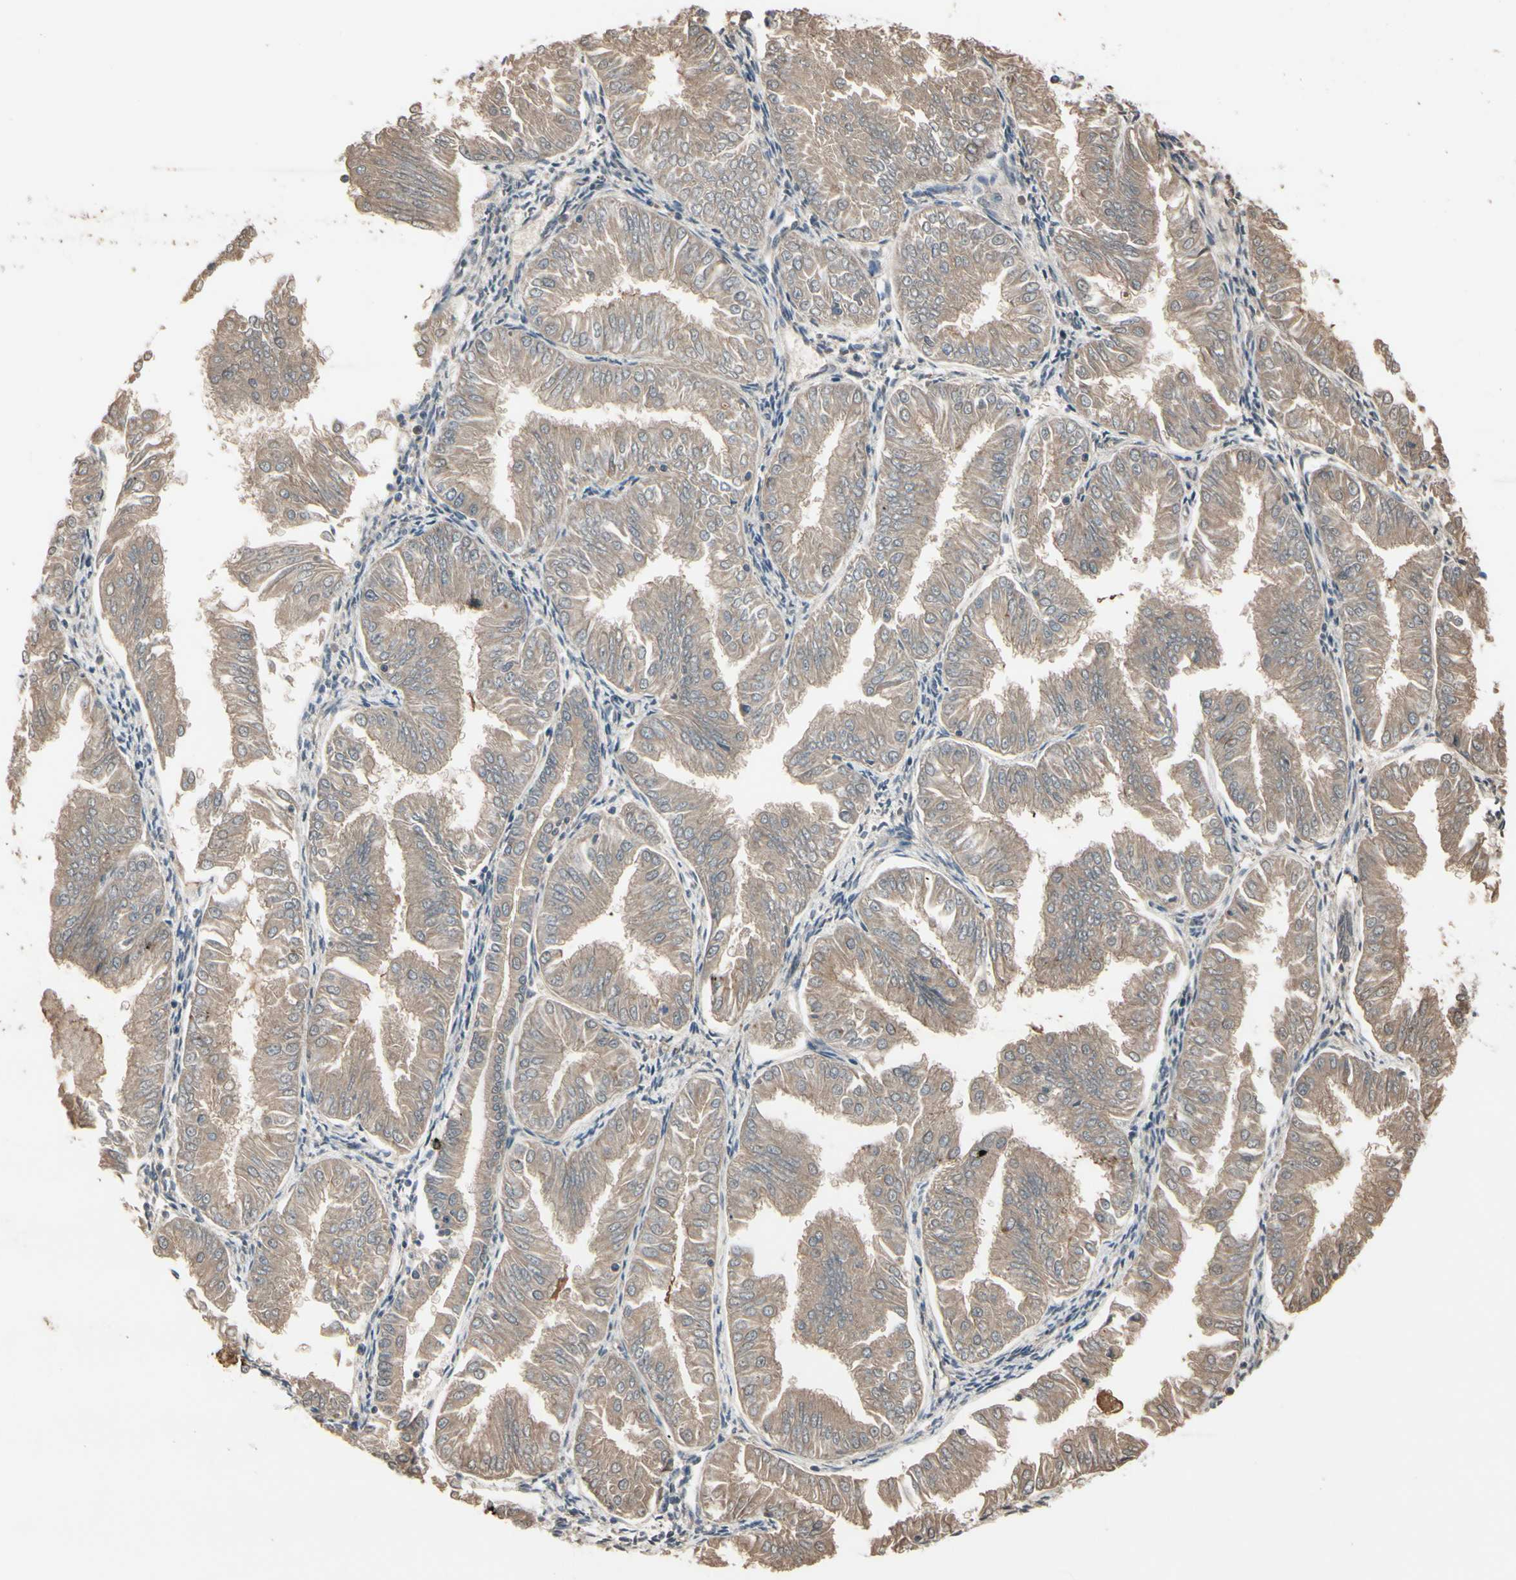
{"staining": {"intensity": "weak", "quantity": ">75%", "location": "cytoplasmic/membranous"}, "tissue": "endometrial cancer", "cell_type": "Tumor cells", "image_type": "cancer", "snomed": [{"axis": "morphology", "description": "Adenocarcinoma, NOS"}, {"axis": "topography", "description": "Endometrium"}], "caption": "Human endometrial cancer stained with a brown dye displays weak cytoplasmic/membranous positive expression in about >75% of tumor cells.", "gene": "NSF", "patient": {"sex": "female", "age": 53}}